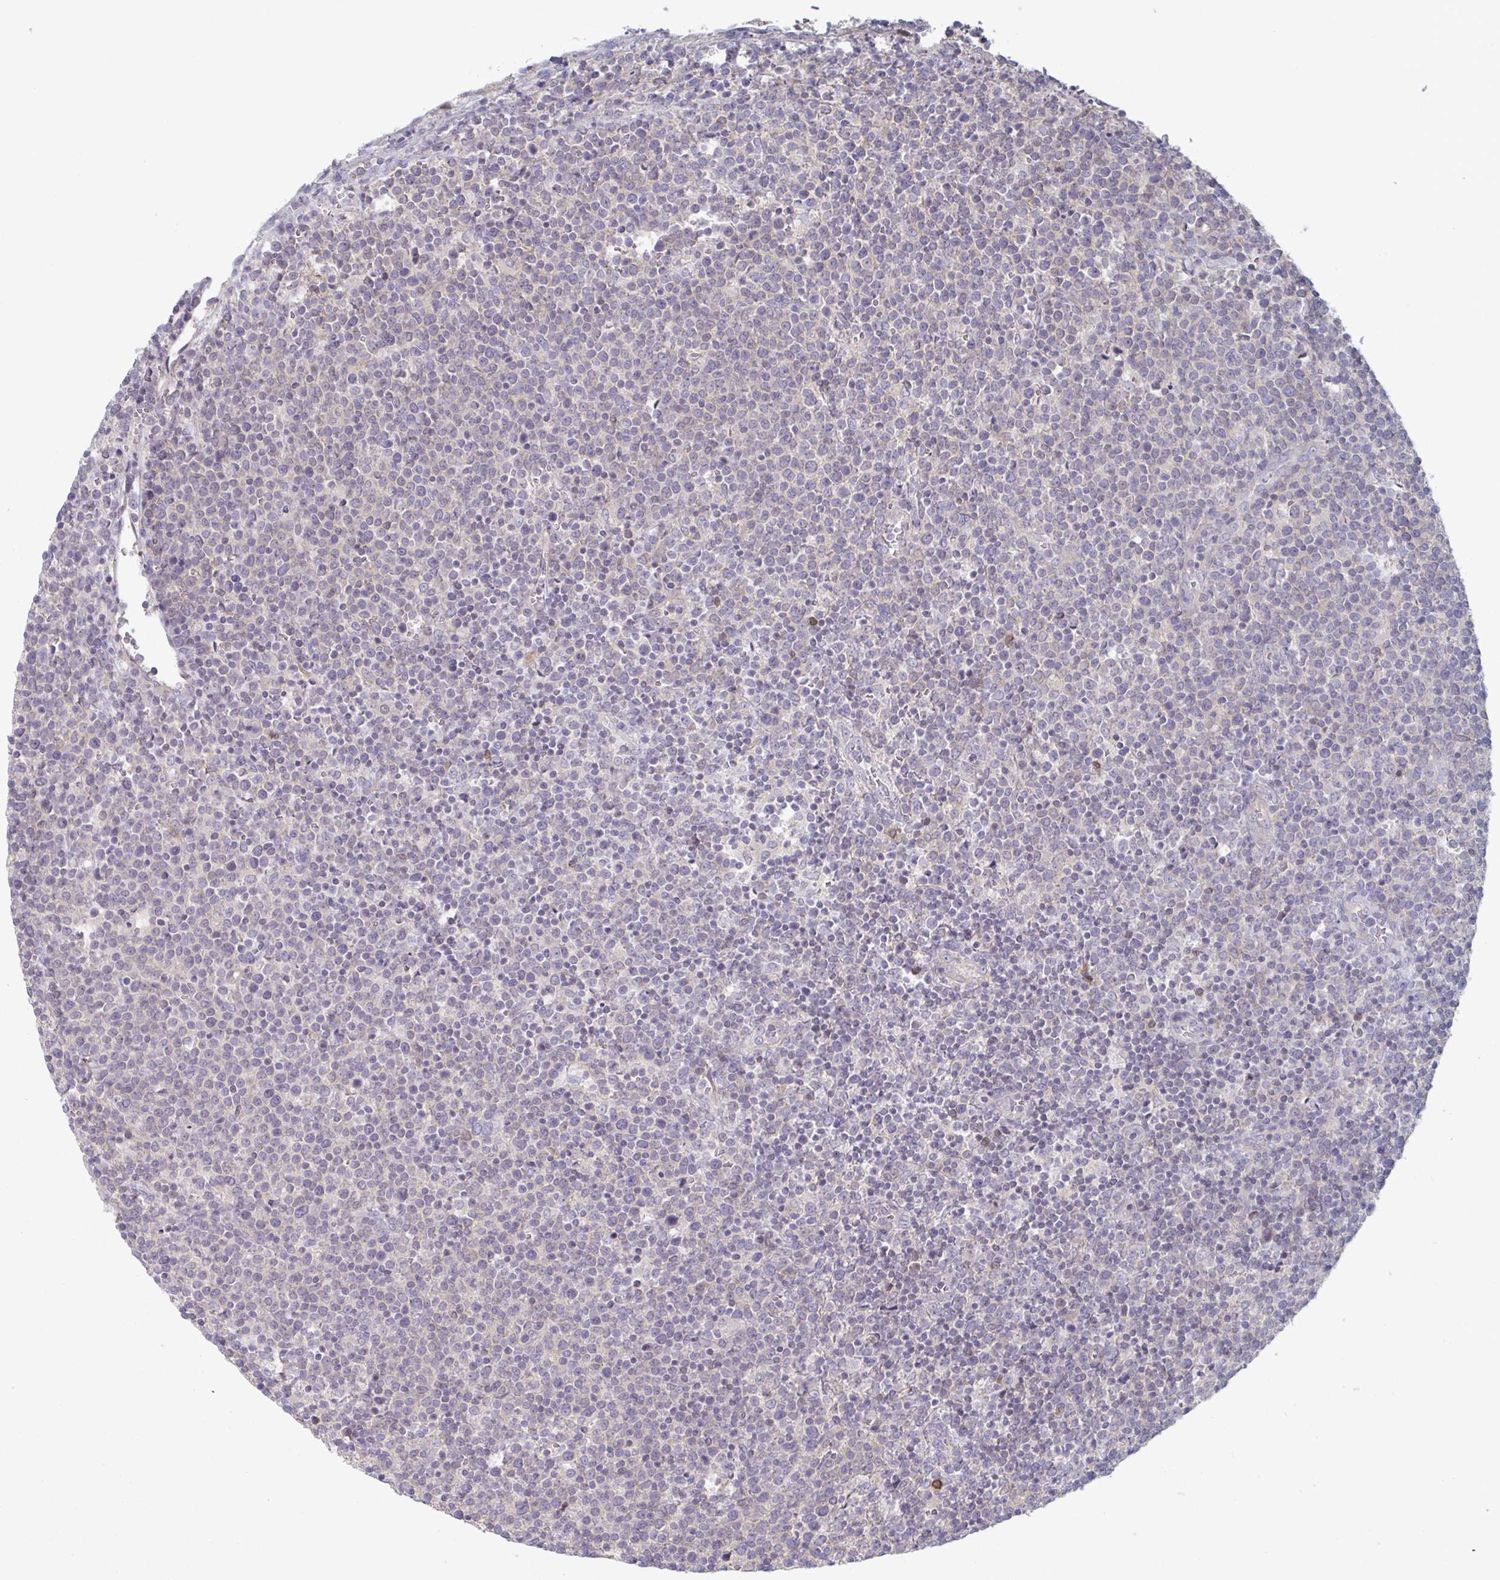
{"staining": {"intensity": "negative", "quantity": "none", "location": "none"}, "tissue": "lymphoma", "cell_type": "Tumor cells", "image_type": "cancer", "snomed": [{"axis": "morphology", "description": "Malignant lymphoma, non-Hodgkin's type, High grade"}, {"axis": "topography", "description": "Lymph node"}], "caption": "DAB immunohistochemical staining of human lymphoma displays no significant staining in tumor cells.", "gene": "STK26", "patient": {"sex": "male", "age": 61}}